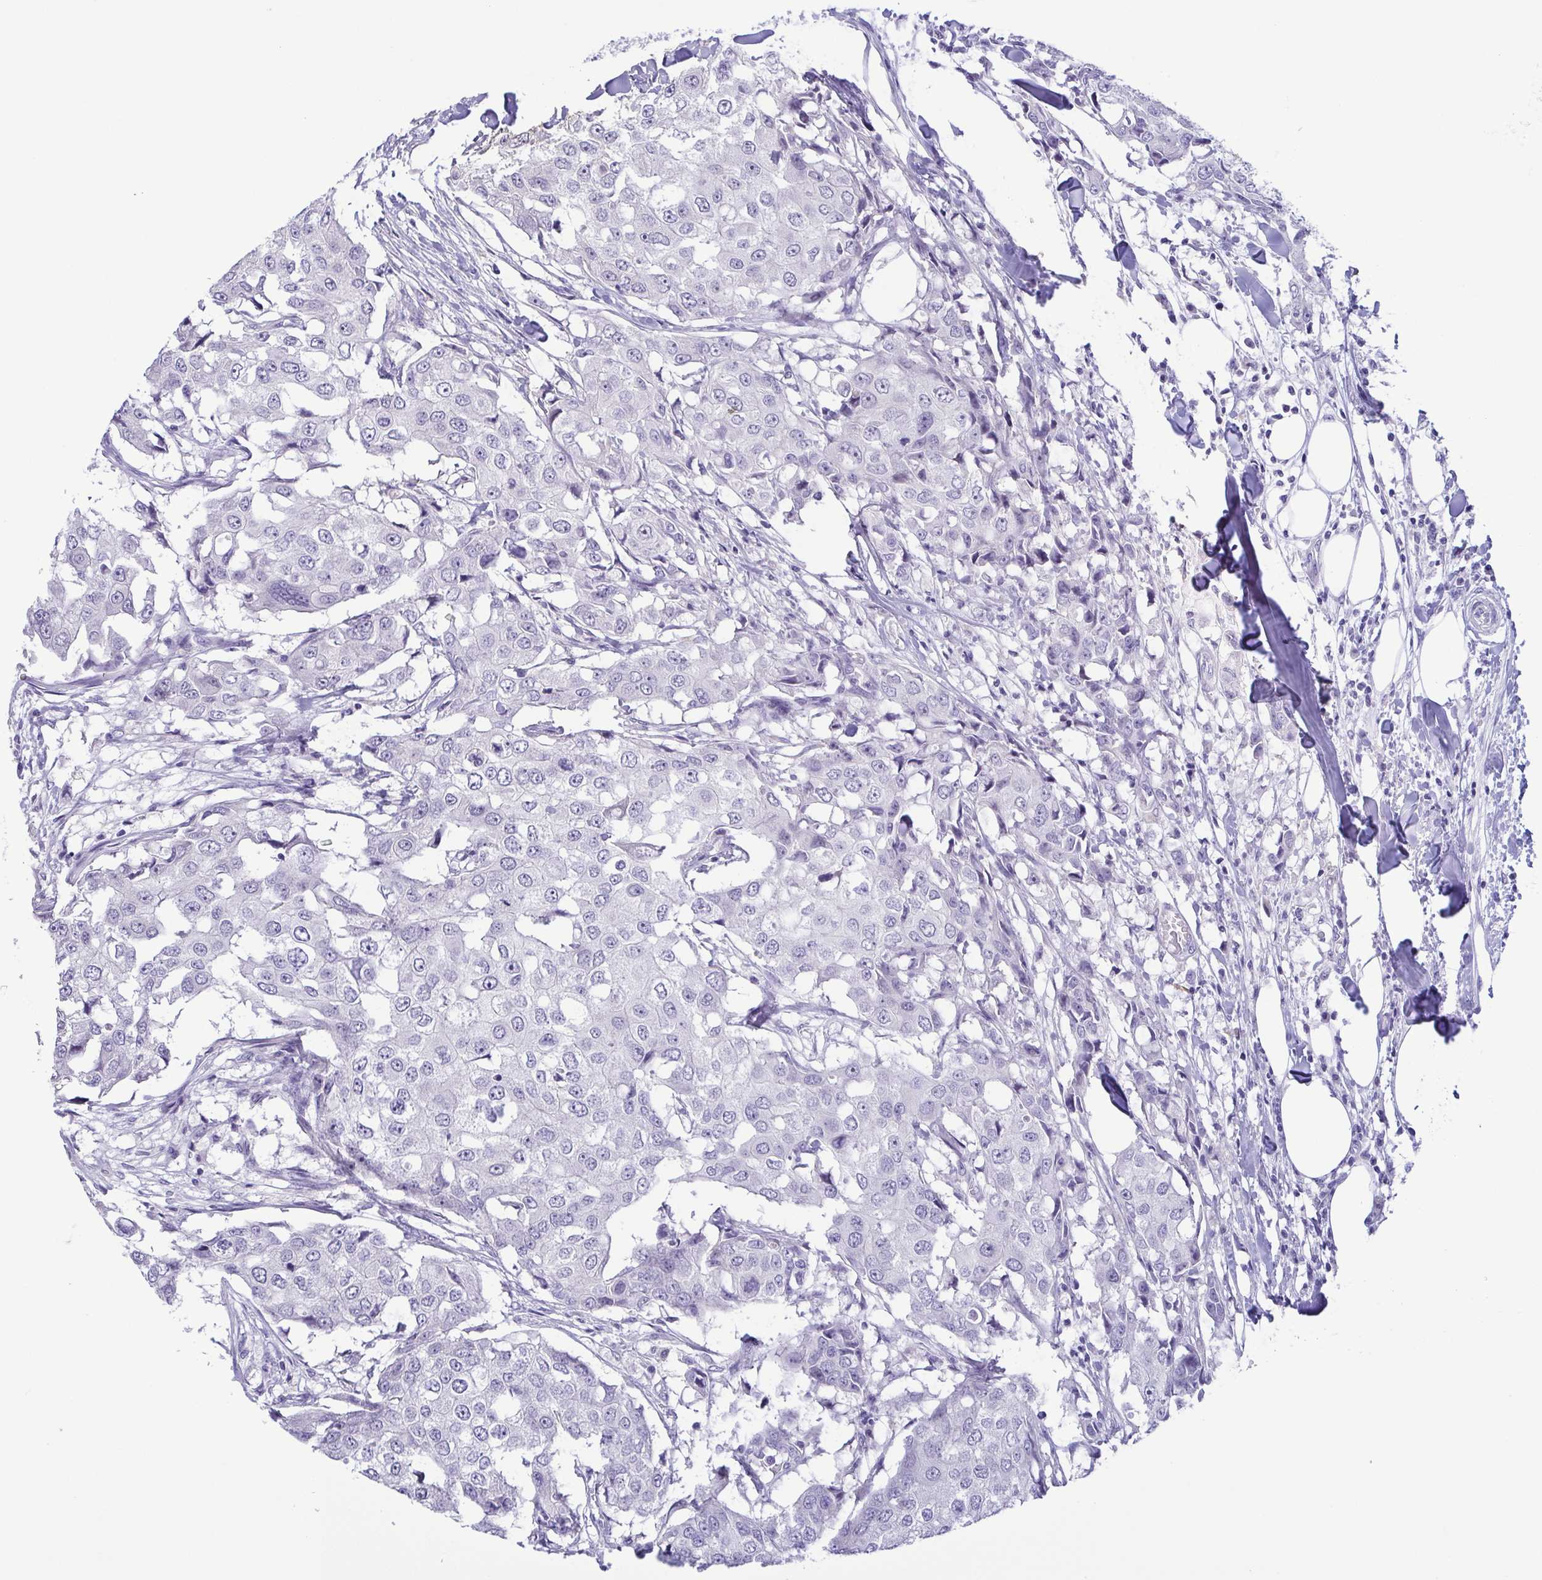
{"staining": {"intensity": "negative", "quantity": "none", "location": "none"}, "tissue": "breast cancer", "cell_type": "Tumor cells", "image_type": "cancer", "snomed": [{"axis": "morphology", "description": "Duct carcinoma"}, {"axis": "topography", "description": "Breast"}], "caption": "Immunohistochemistry (IHC) histopathology image of neoplastic tissue: human invasive ductal carcinoma (breast) stained with DAB (3,3'-diaminobenzidine) shows no significant protein staining in tumor cells.", "gene": "MYL7", "patient": {"sex": "female", "age": 27}}